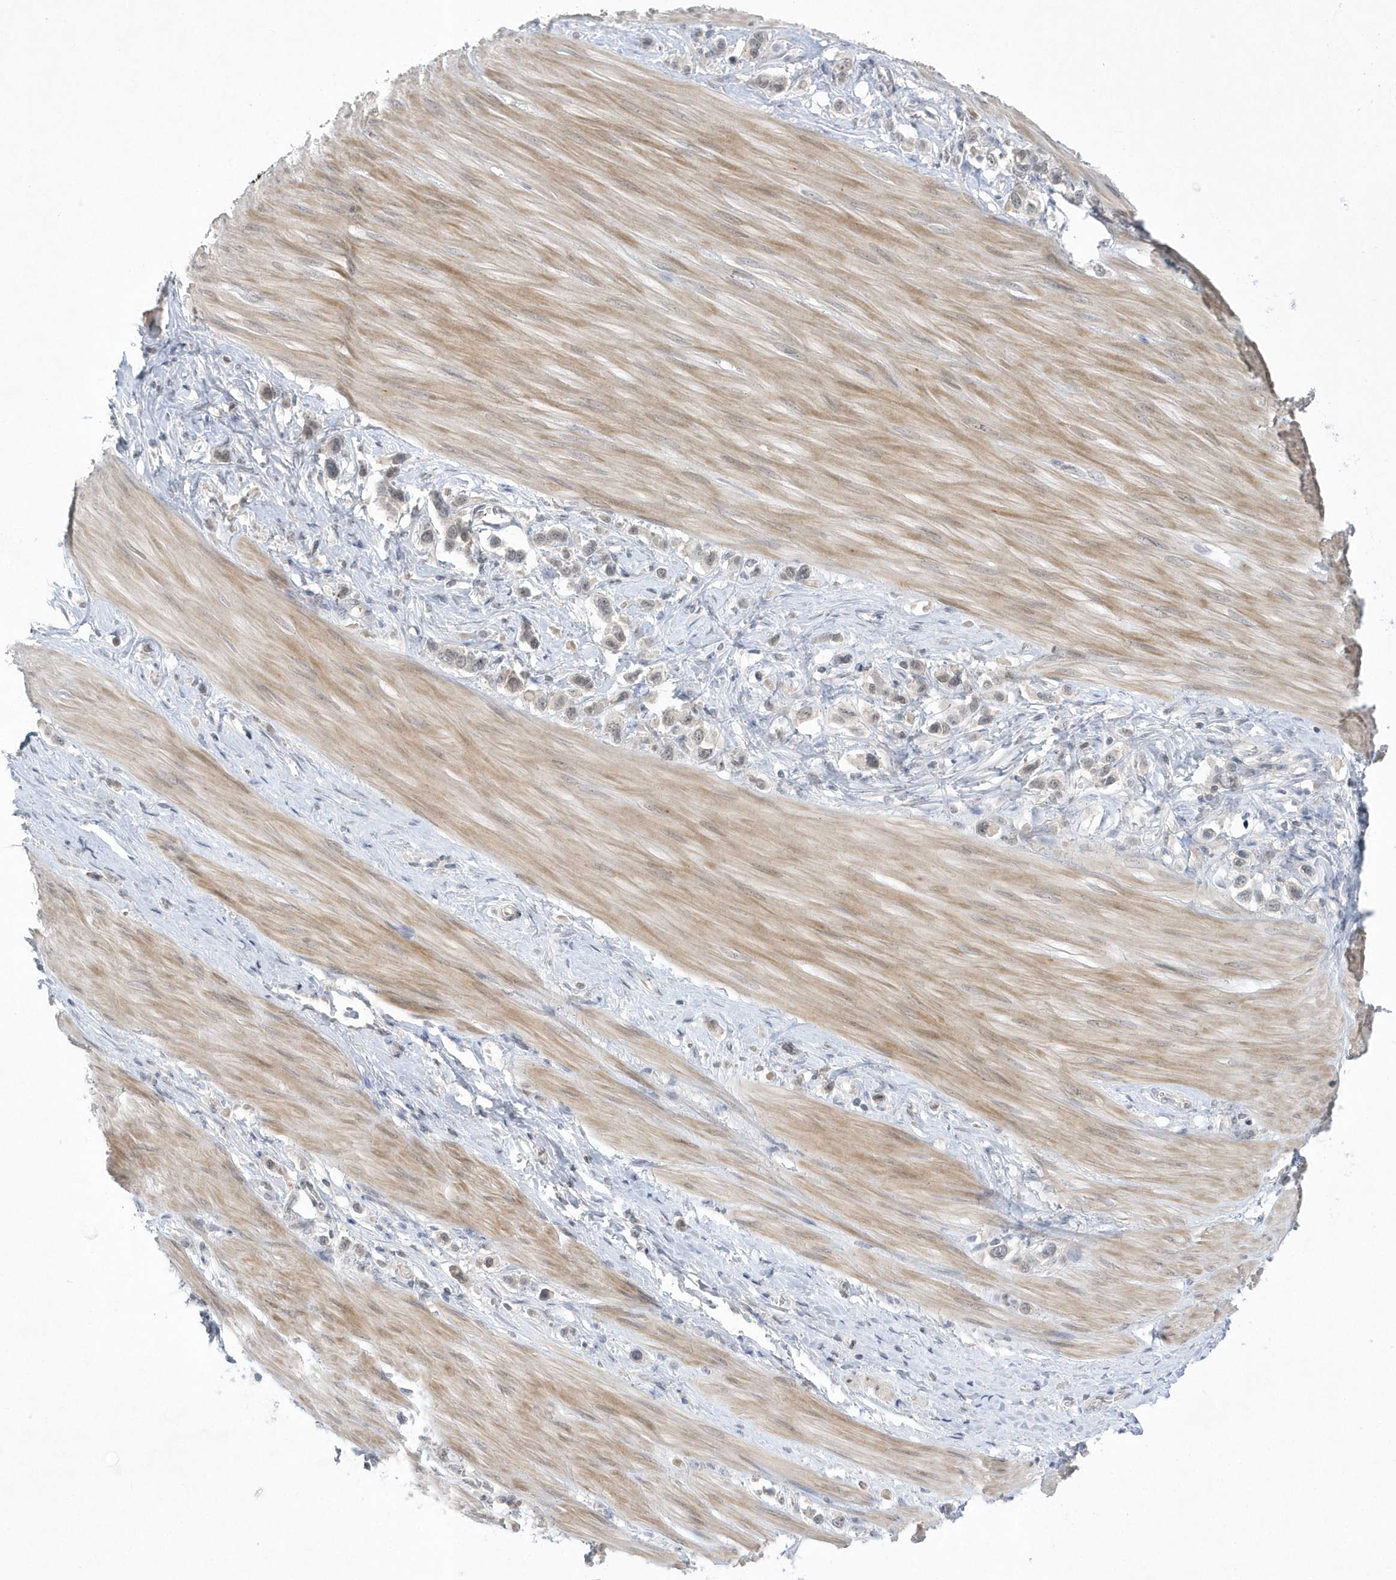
{"staining": {"intensity": "weak", "quantity": "<25%", "location": "nuclear"}, "tissue": "stomach cancer", "cell_type": "Tumor cells", "image_type": "cancer", "snomed": [{"axis": "morphology", "description": "Adenocarcinoma, NOS"}, {"axis": "topography", "description": "Stomach"}], "caption": "Stomach cancer stained for a protein using immunohistochemistry demonstrates no expression tumor cells.", "gene": "ZC3H12D", "patient": {"sex": "female", "age": 65}}